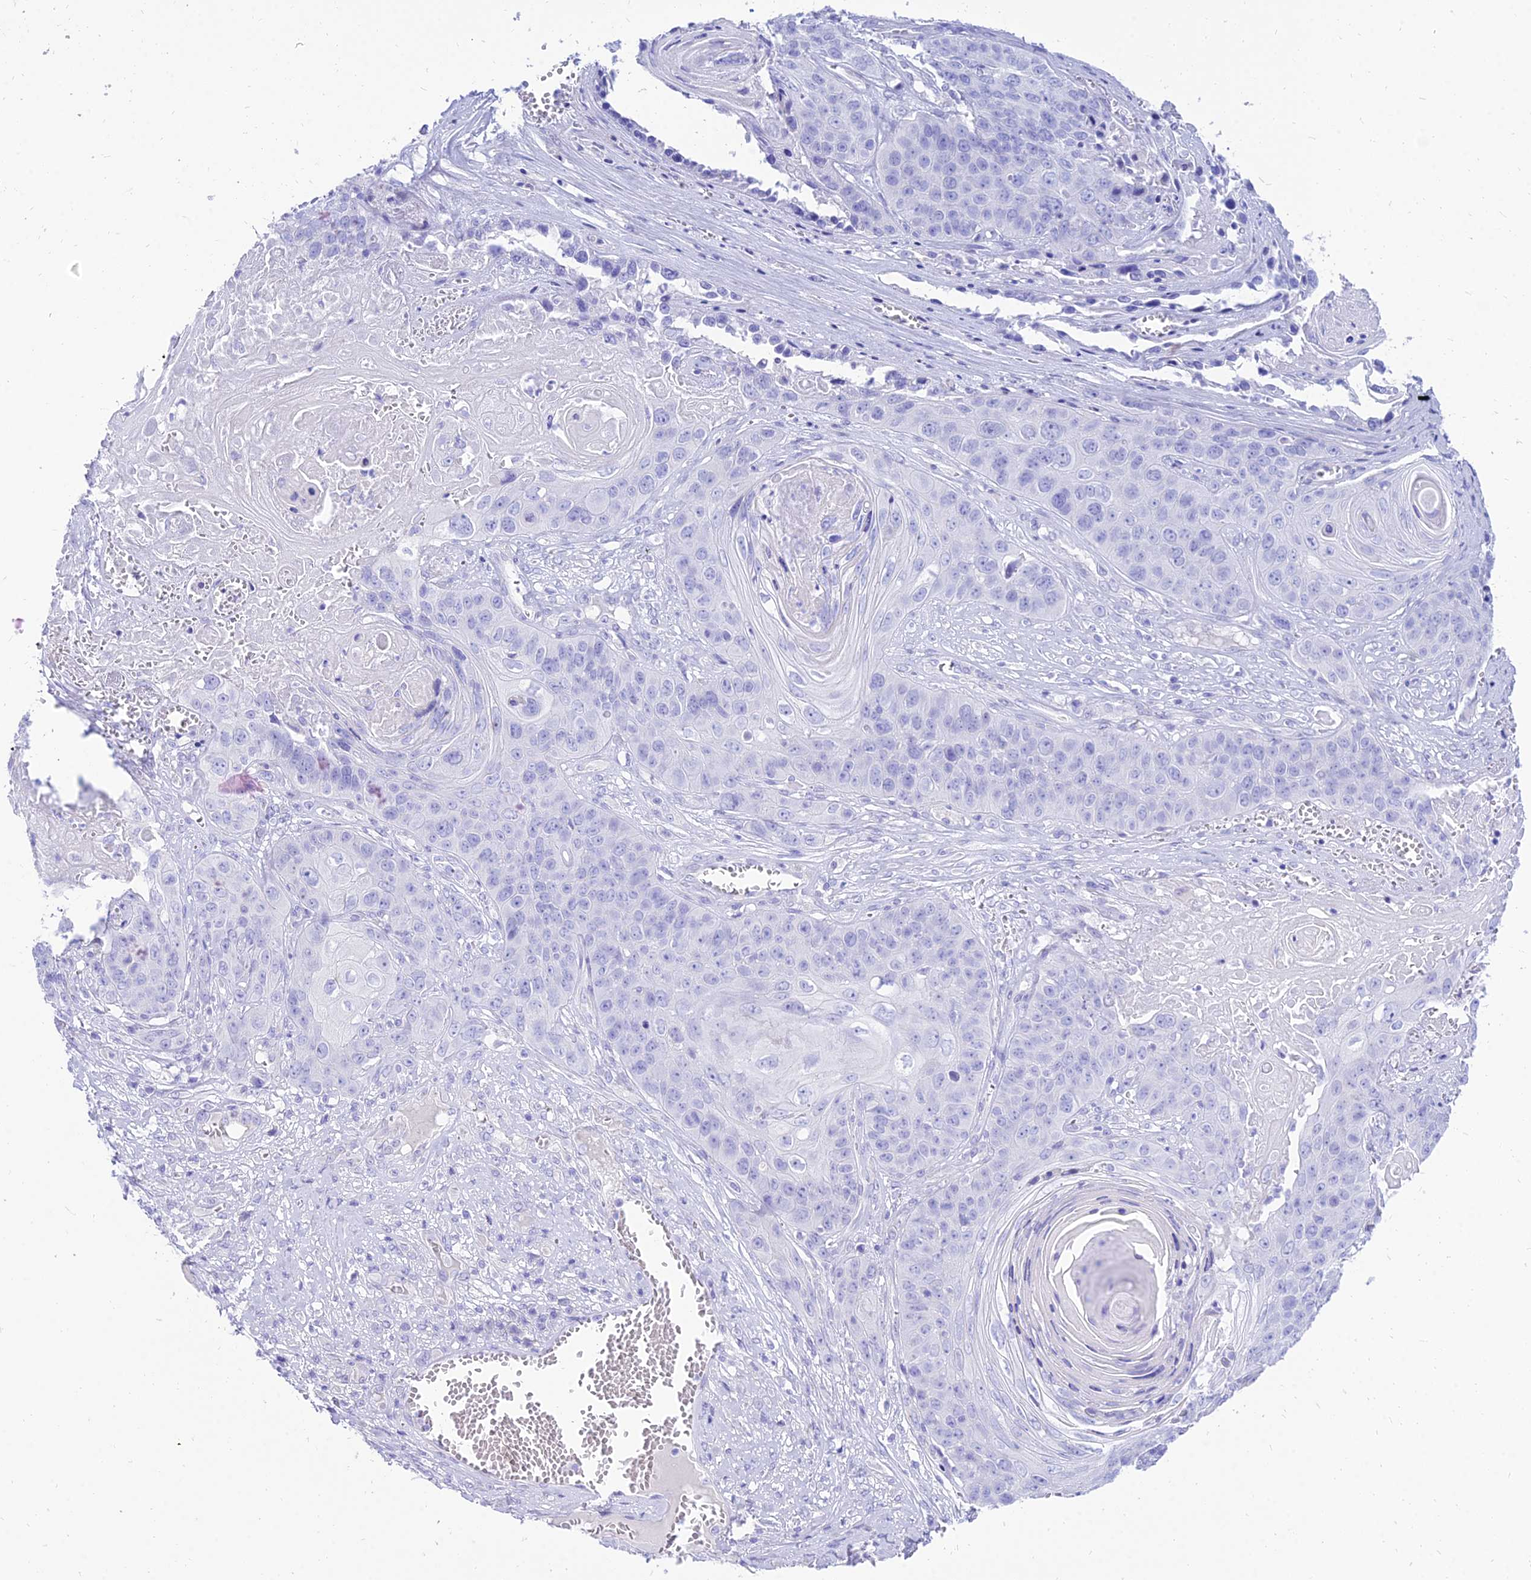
{"staining": {"intensity": "negative", "quantity": "none", "location": "none"}, "tissue": "skin cancer", "cell_type": "Tumor cells", "image_type": "cancer", "snomed": [{"axis": "morphology", "description": "Squamous cell carcinoma, NOS"}, {"axis": "topography", "description": "Skin"}], "caption": "Protein analysis of squamous cell carcinoma (skin) exhibits no significant expression in tumor cells.", "gene": "TAC3", "patient": {"sex": "male", "age": 55}}